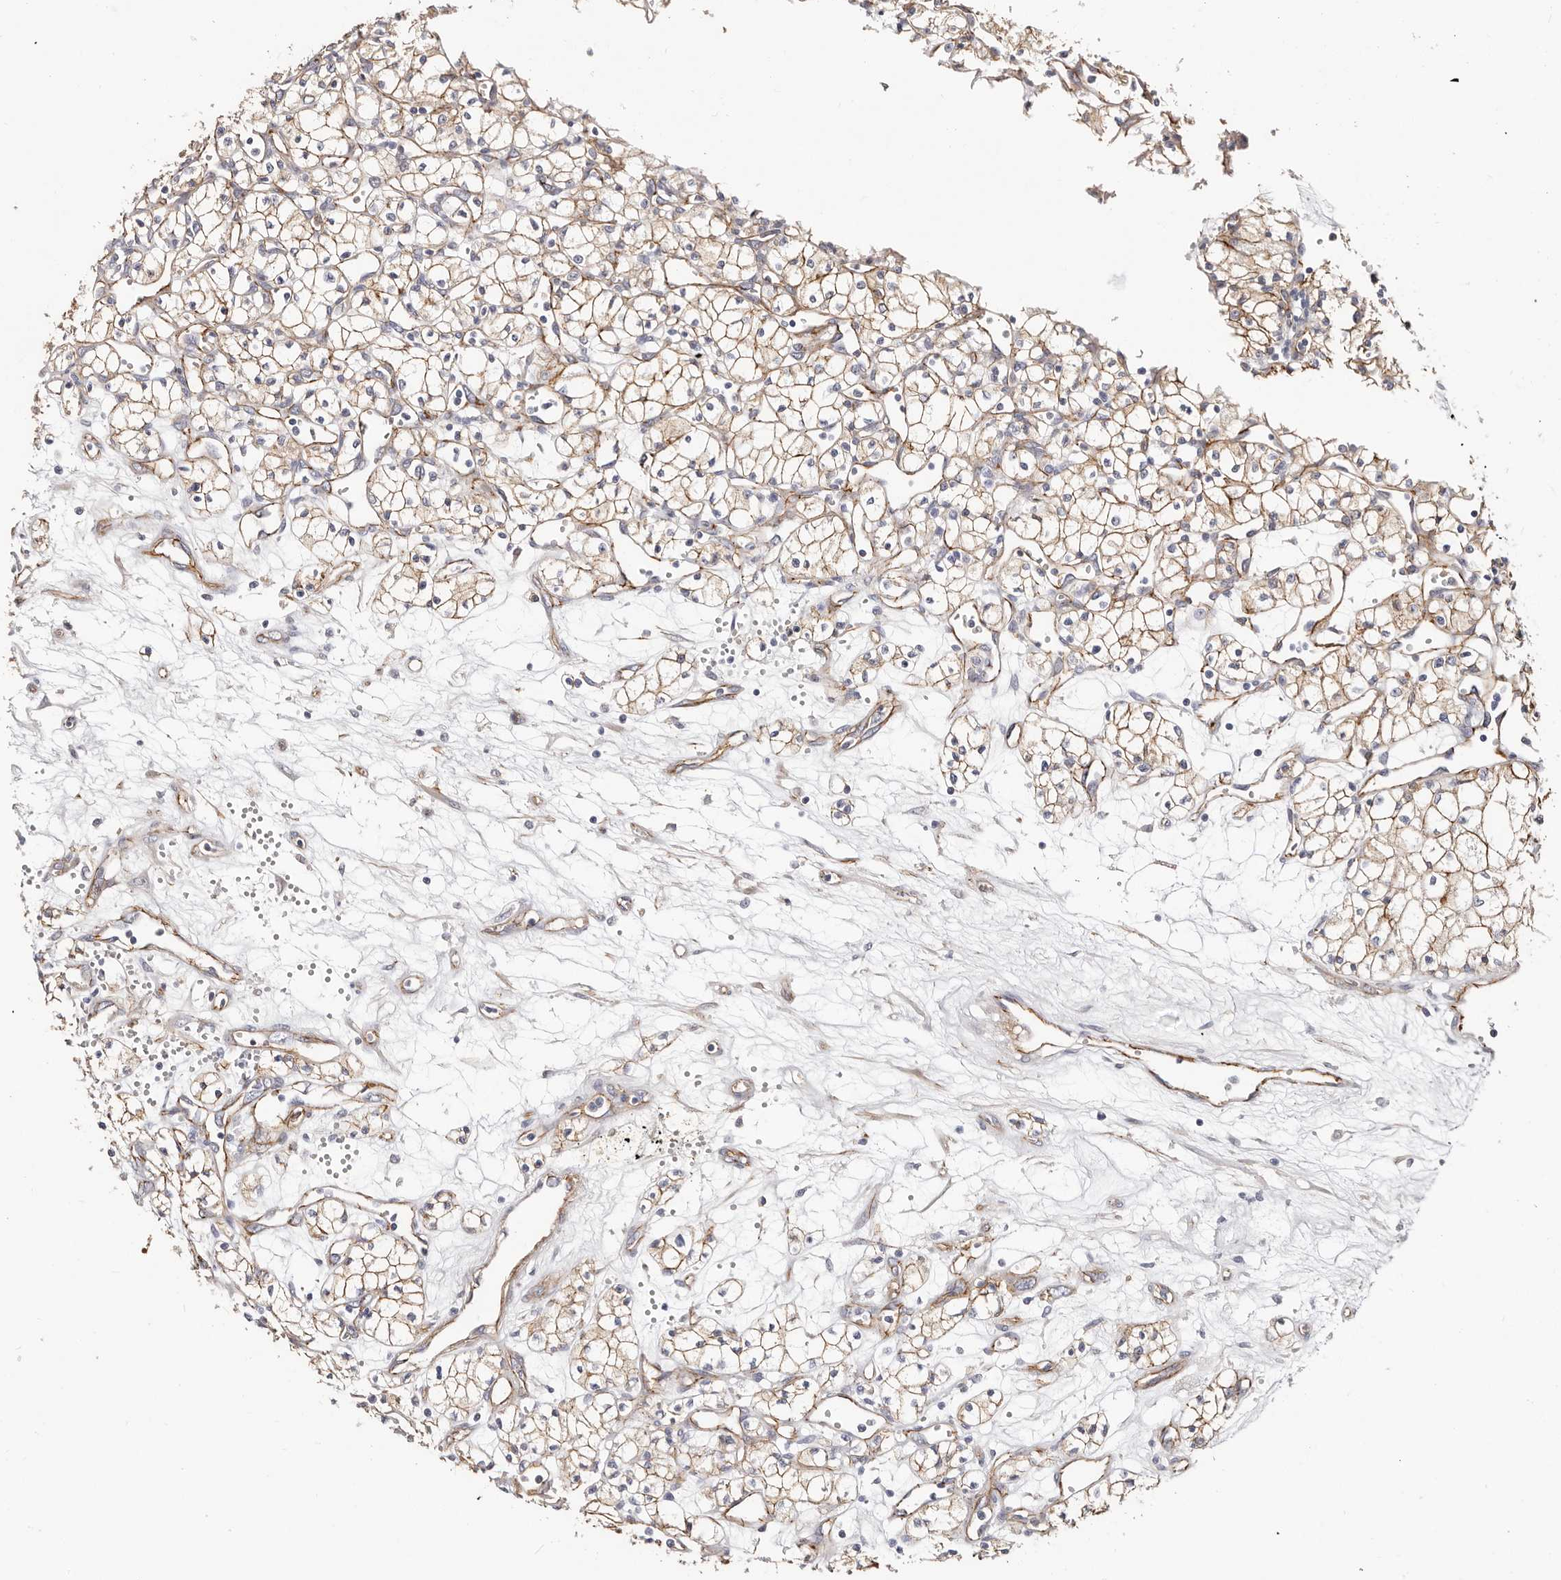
{"staining": {"intensity": "moderate", "quantity": ">75%", "location": "cytoplasmic/membranous"}, "tissue": "renal cancer", "cell_type": "Tumor cells", "image_type": "cancer", "snomed": [{"axis": "morphology", "description": "Adenocarcinoma, NOS"}, {"axis": "topography", "description": "Kidney"}], "caption": "Renal adenocarcinoma stained with IHC reveals moderate cytoplasmic/membranous staining in about >75% of tumor cells. (DAB = brown stain, brightfield microscopy at high magnification).", "gene": "CTNNB1", "patient": {"sex": "male", "age": 59}}